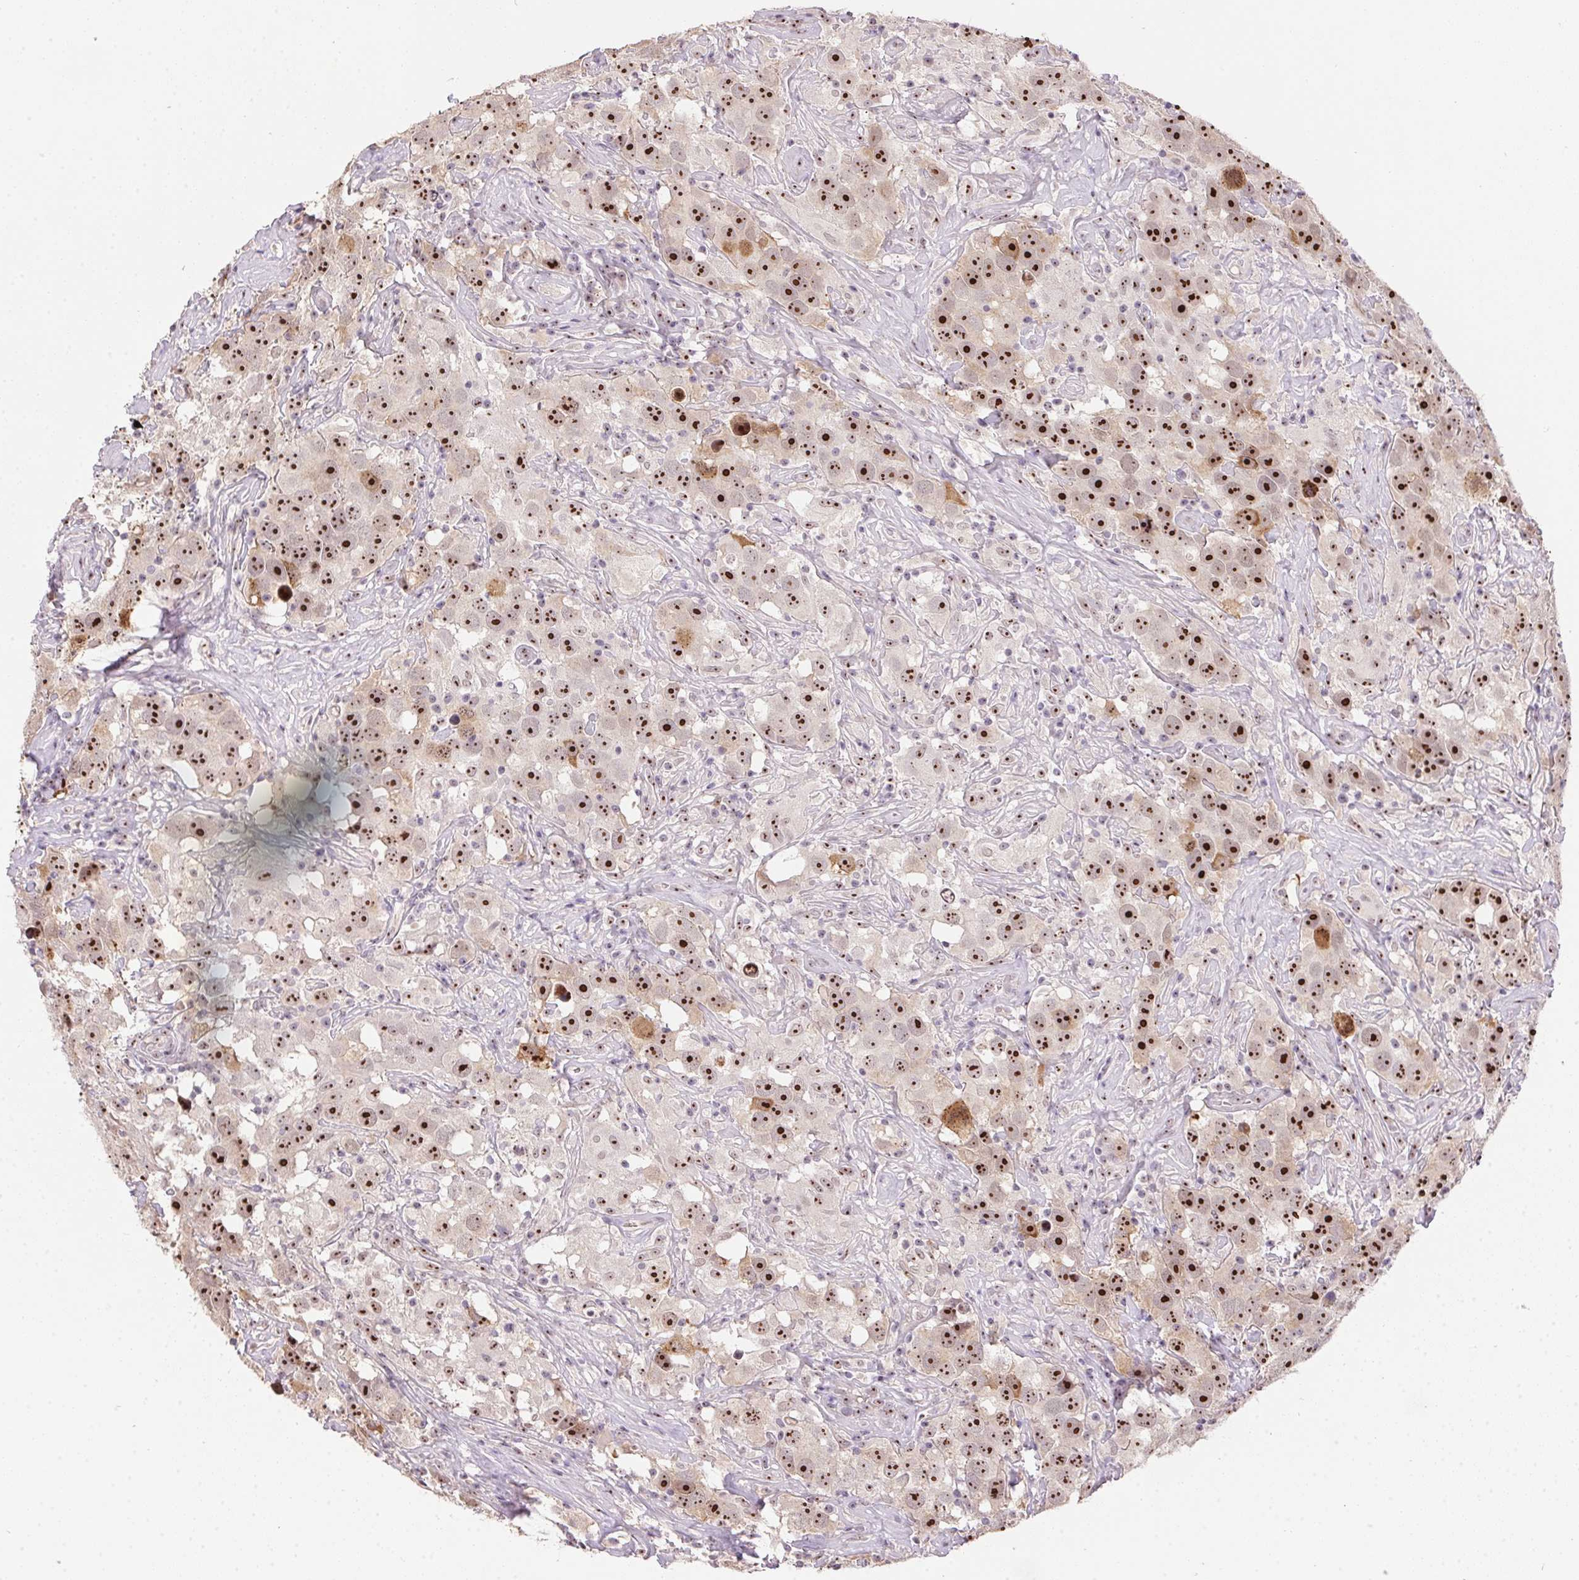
{"staining": {"intensity": "strong", "quantity": "25%-75%", "location": "nuclear"}, "tissue": "testis cancer", "cell_type": "Tumor cells", "image_type": "cancer", "snomed": [{"axis": "morphology", "description": "Seminoma, NOS"}, {"axis": "topography", "description": "Testis"}], "caption": "Immunohistochemical staining of human testis cancer (seminoma) demonstrates high levels of strong nuclear protein expression in approximately 25%-75% of tumor cells.", "gene": "BATF2", "patient": {"sex": "male", "age": 49}}